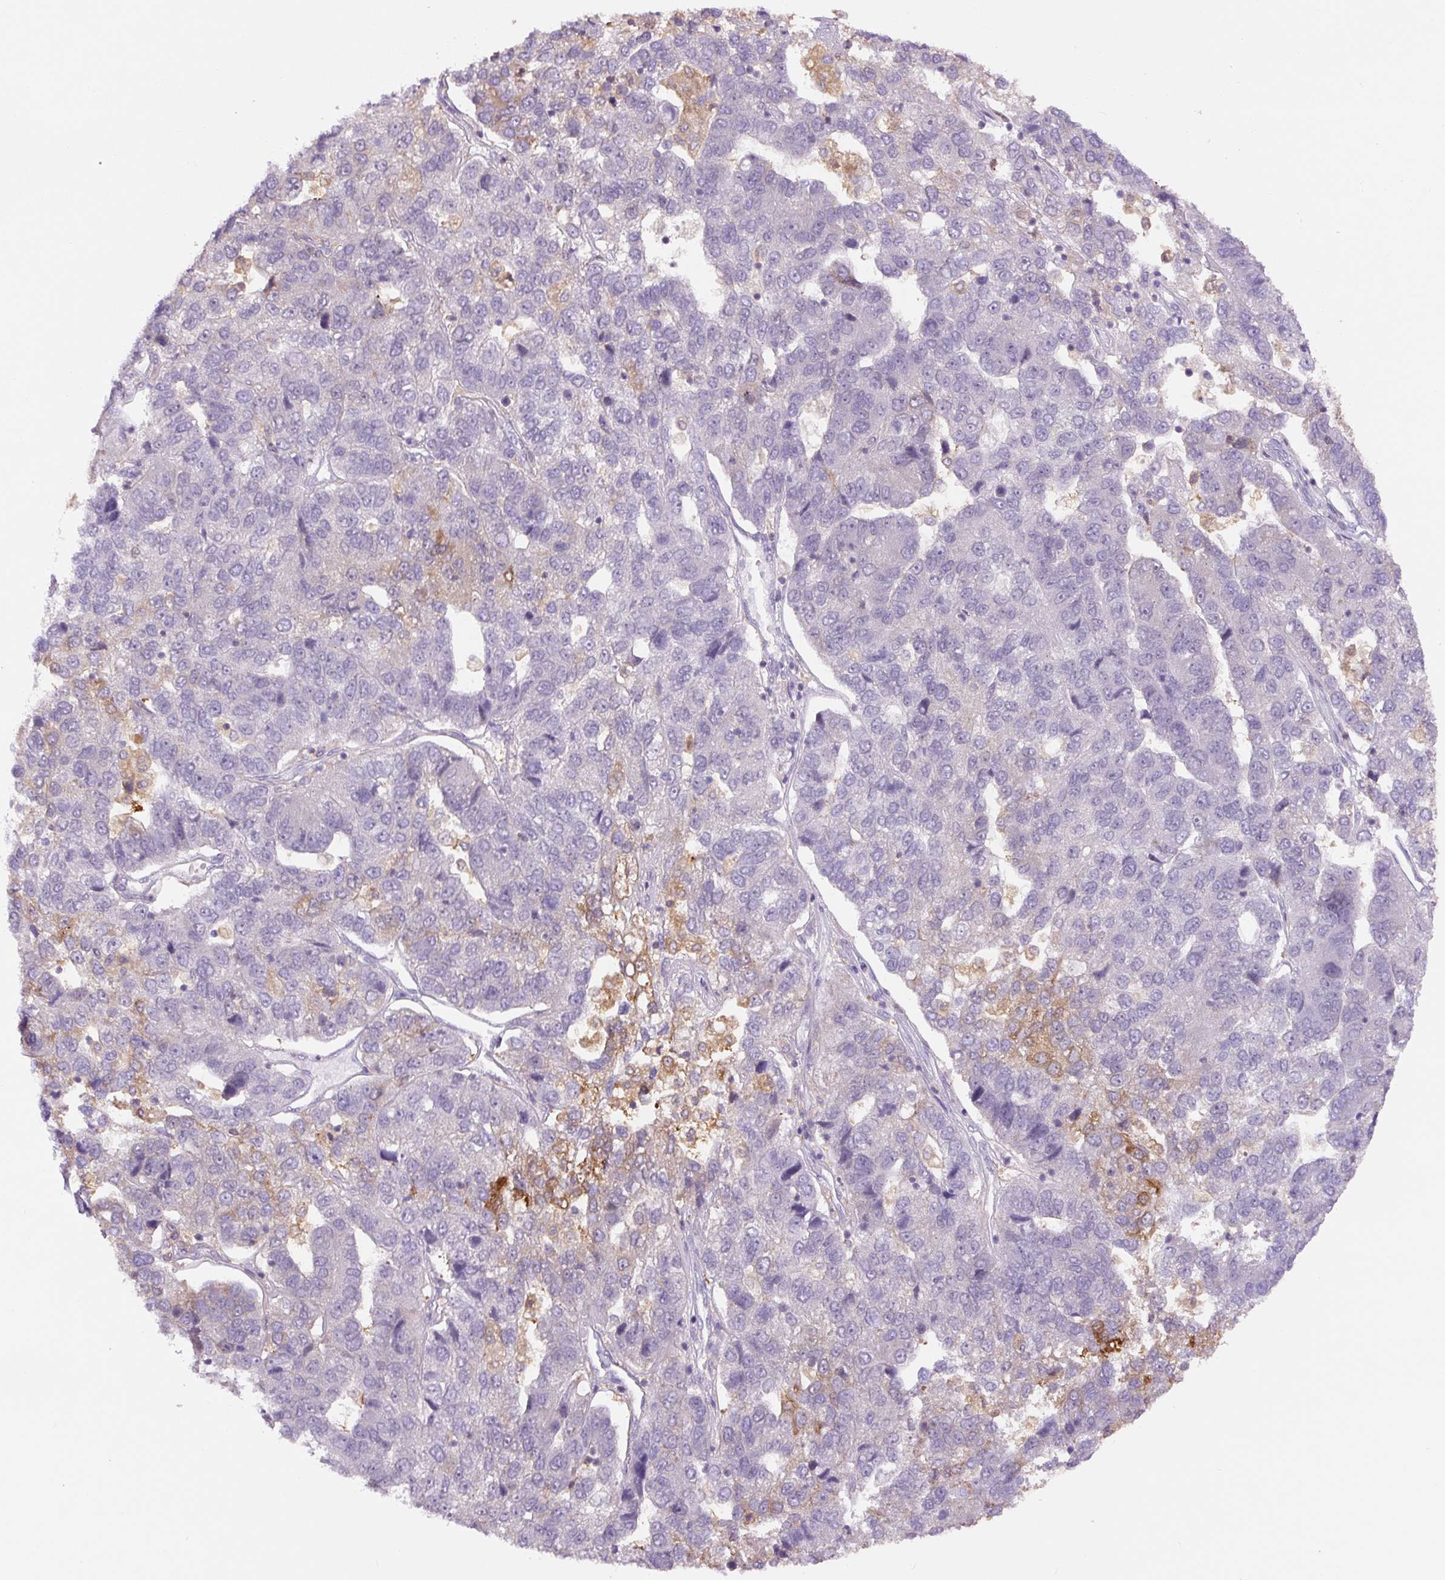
{"staining": {"intensity": "moderate", "quantity": "<25%", "location": "cytoplasmic/membranous"}, "tissue": "pancreatic cancer", "cell_type": "Tumor cells", "image_type": "cancer", "snomed": [{"axis": "morphology", "description": "Adenocarcinoma, NOS"}, {"axis": "topography", "description": "Pancreas"}], "caption": "Moderate cytoplasmic/membranous positivity for a protein is appreciated in approximately <25% of tumor cells of pancreatic cancer using IHC.", "gene": "SPSB2", "patient": {"sex": "female", "age": 61}}